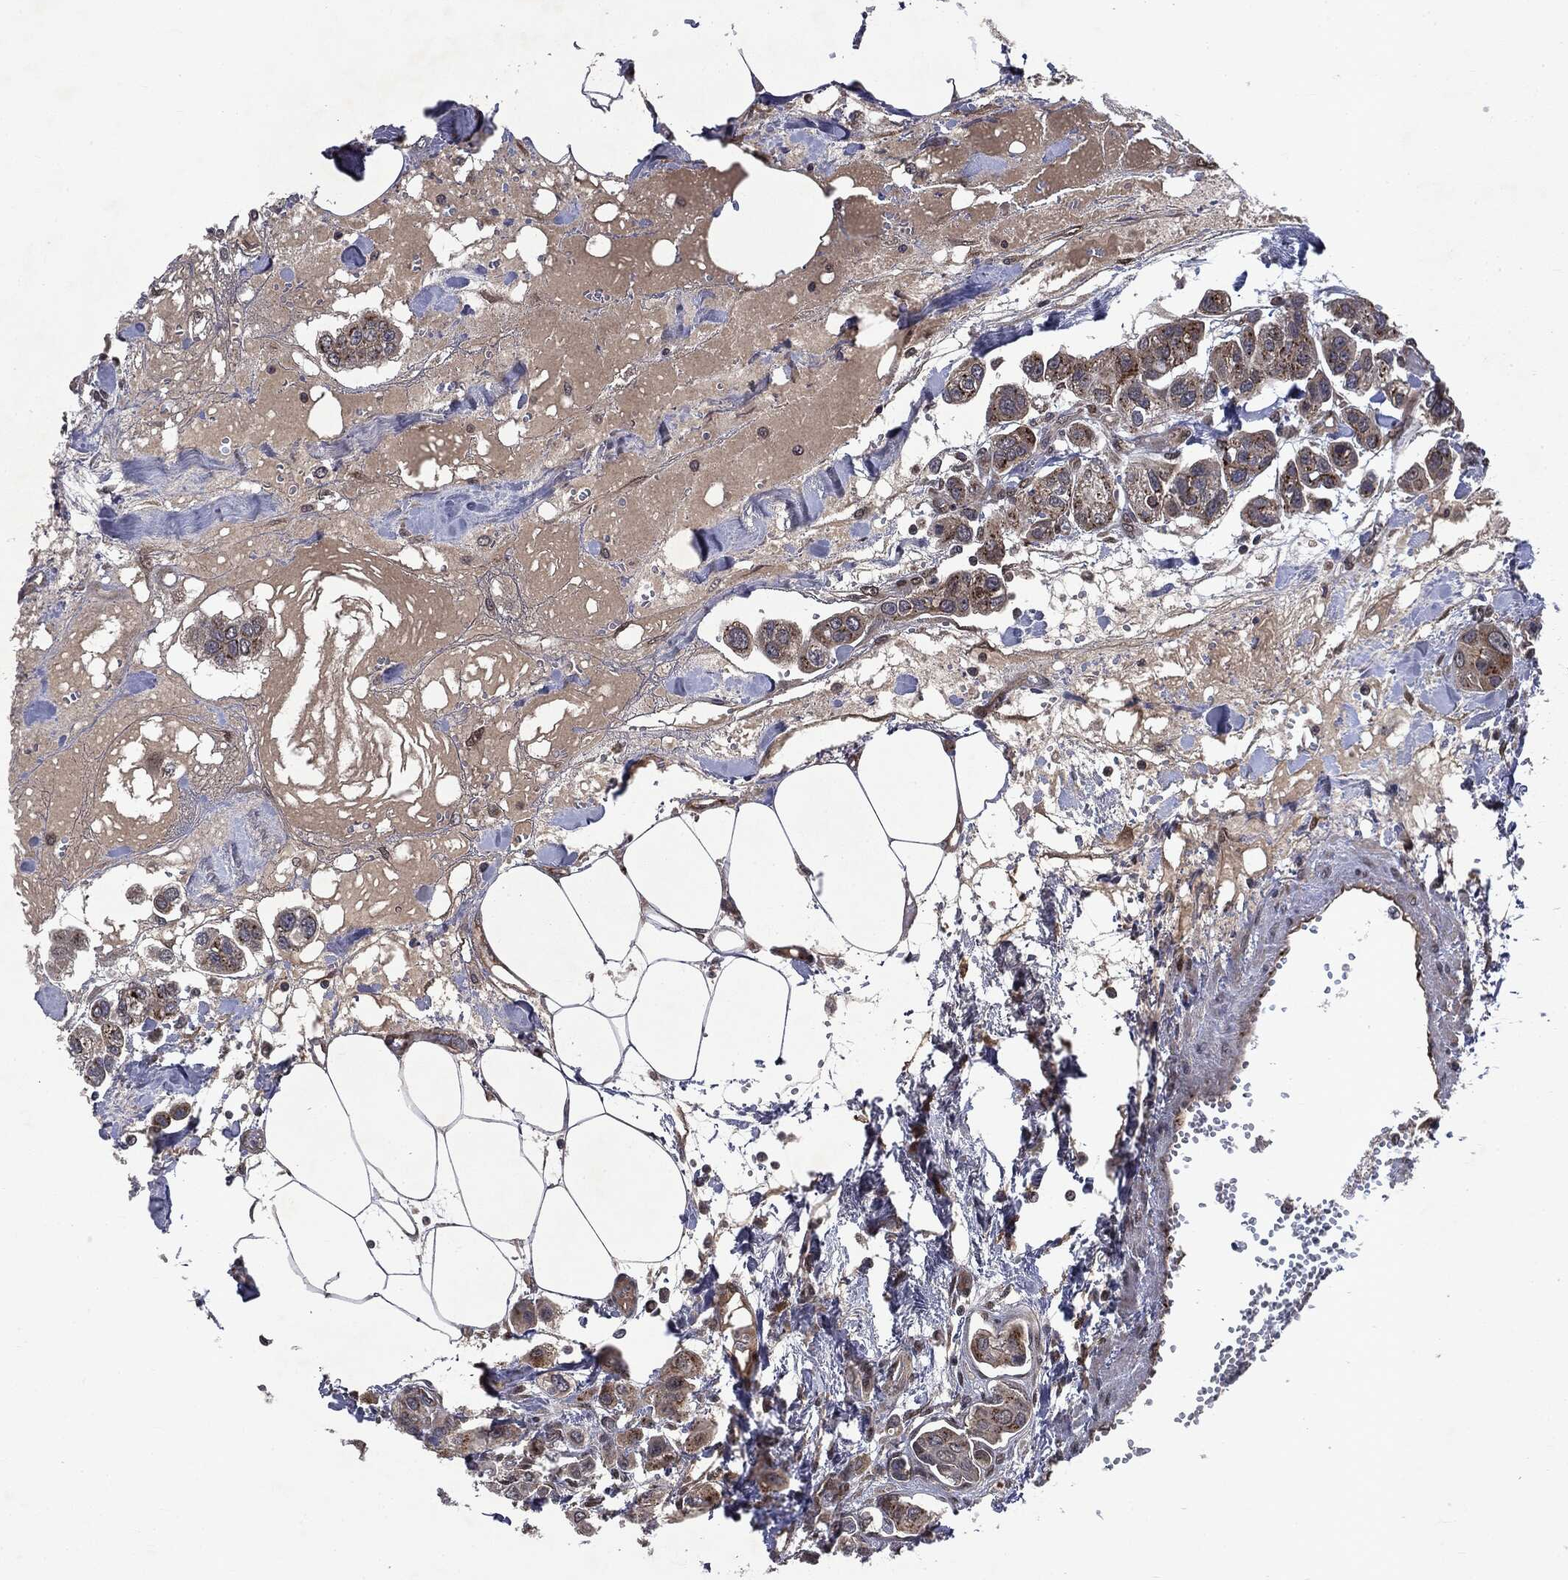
{"staining": {"intensity": "strong", "quantity": "25%-75%", "location": "cytoplasmic/membranous"}, "tissue": "urothelial cancer", "cell_type": "Tumor cells", "image_type": "cancer", "snomed": [{"axis": "morphology", "description": "Urothelial carcinoma, High grade"}, {"axis": "topography", "description": "Urinary bladder"}], "caption": "High-grade urothelial carcinoma stained for a protein displays strong cytoplasmic/membranous positivity in tumor cells.", "gene": "PLPPR2", "patient": {"sex": "male", "age": 67}}